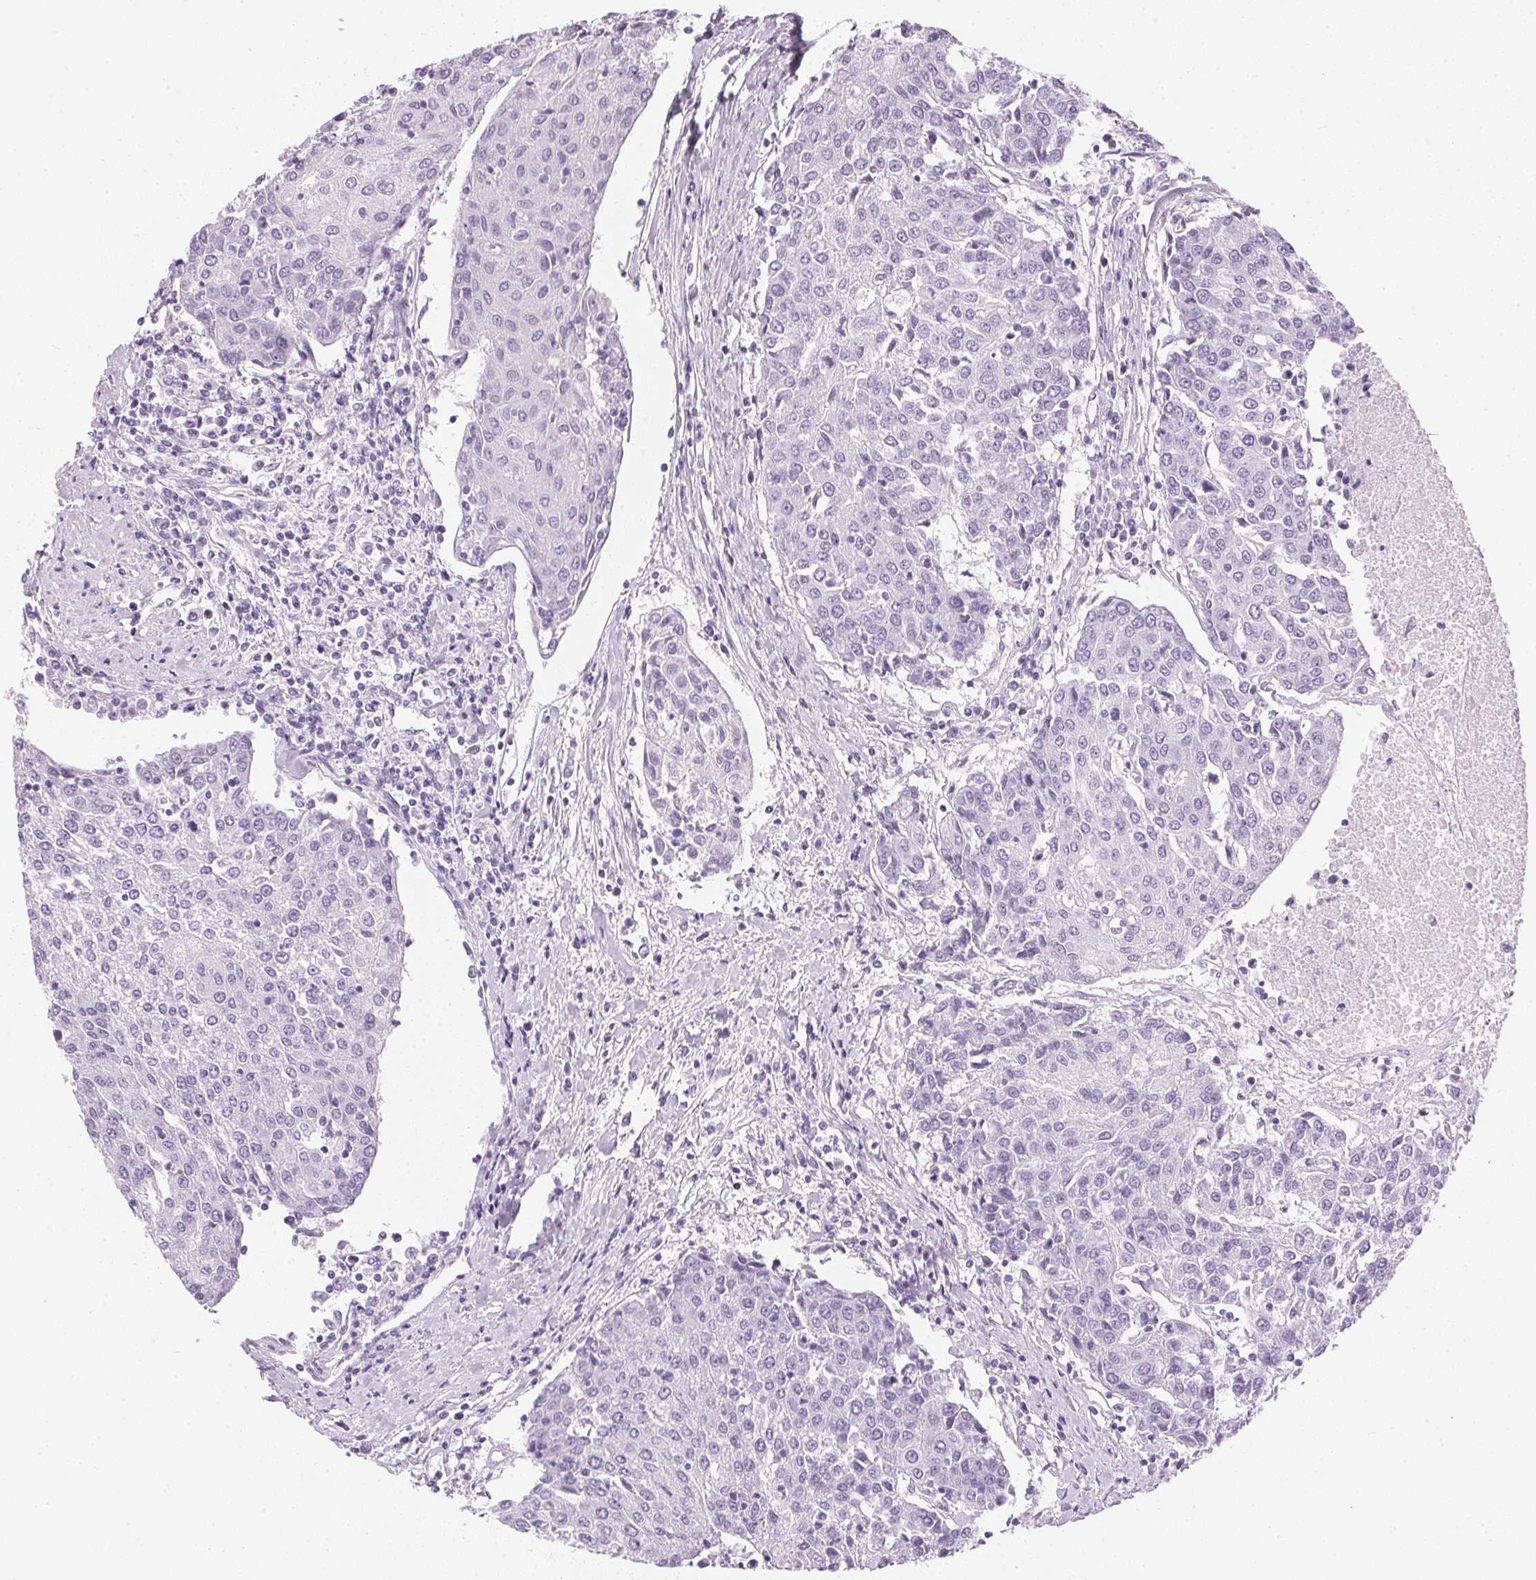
{"staining": {"intensity": "negative", "quantity": "none", "location": "none"}, "tissue": "urothelial cancer", "cell_type": "Tumor cells", "image_type": "cancer", "snomed": [{"axis": "morphology", "description": "Urothelial carcinoma, High grade"}, {"axis": "topography", "description": "Urinary bladder"}], "caption": "This is an IHC histopathology image of human urothelial cancer. There is no staining in tumor cells.", "gene": "IGFBP1", "patient": {"sex": "female", "age": 85}}